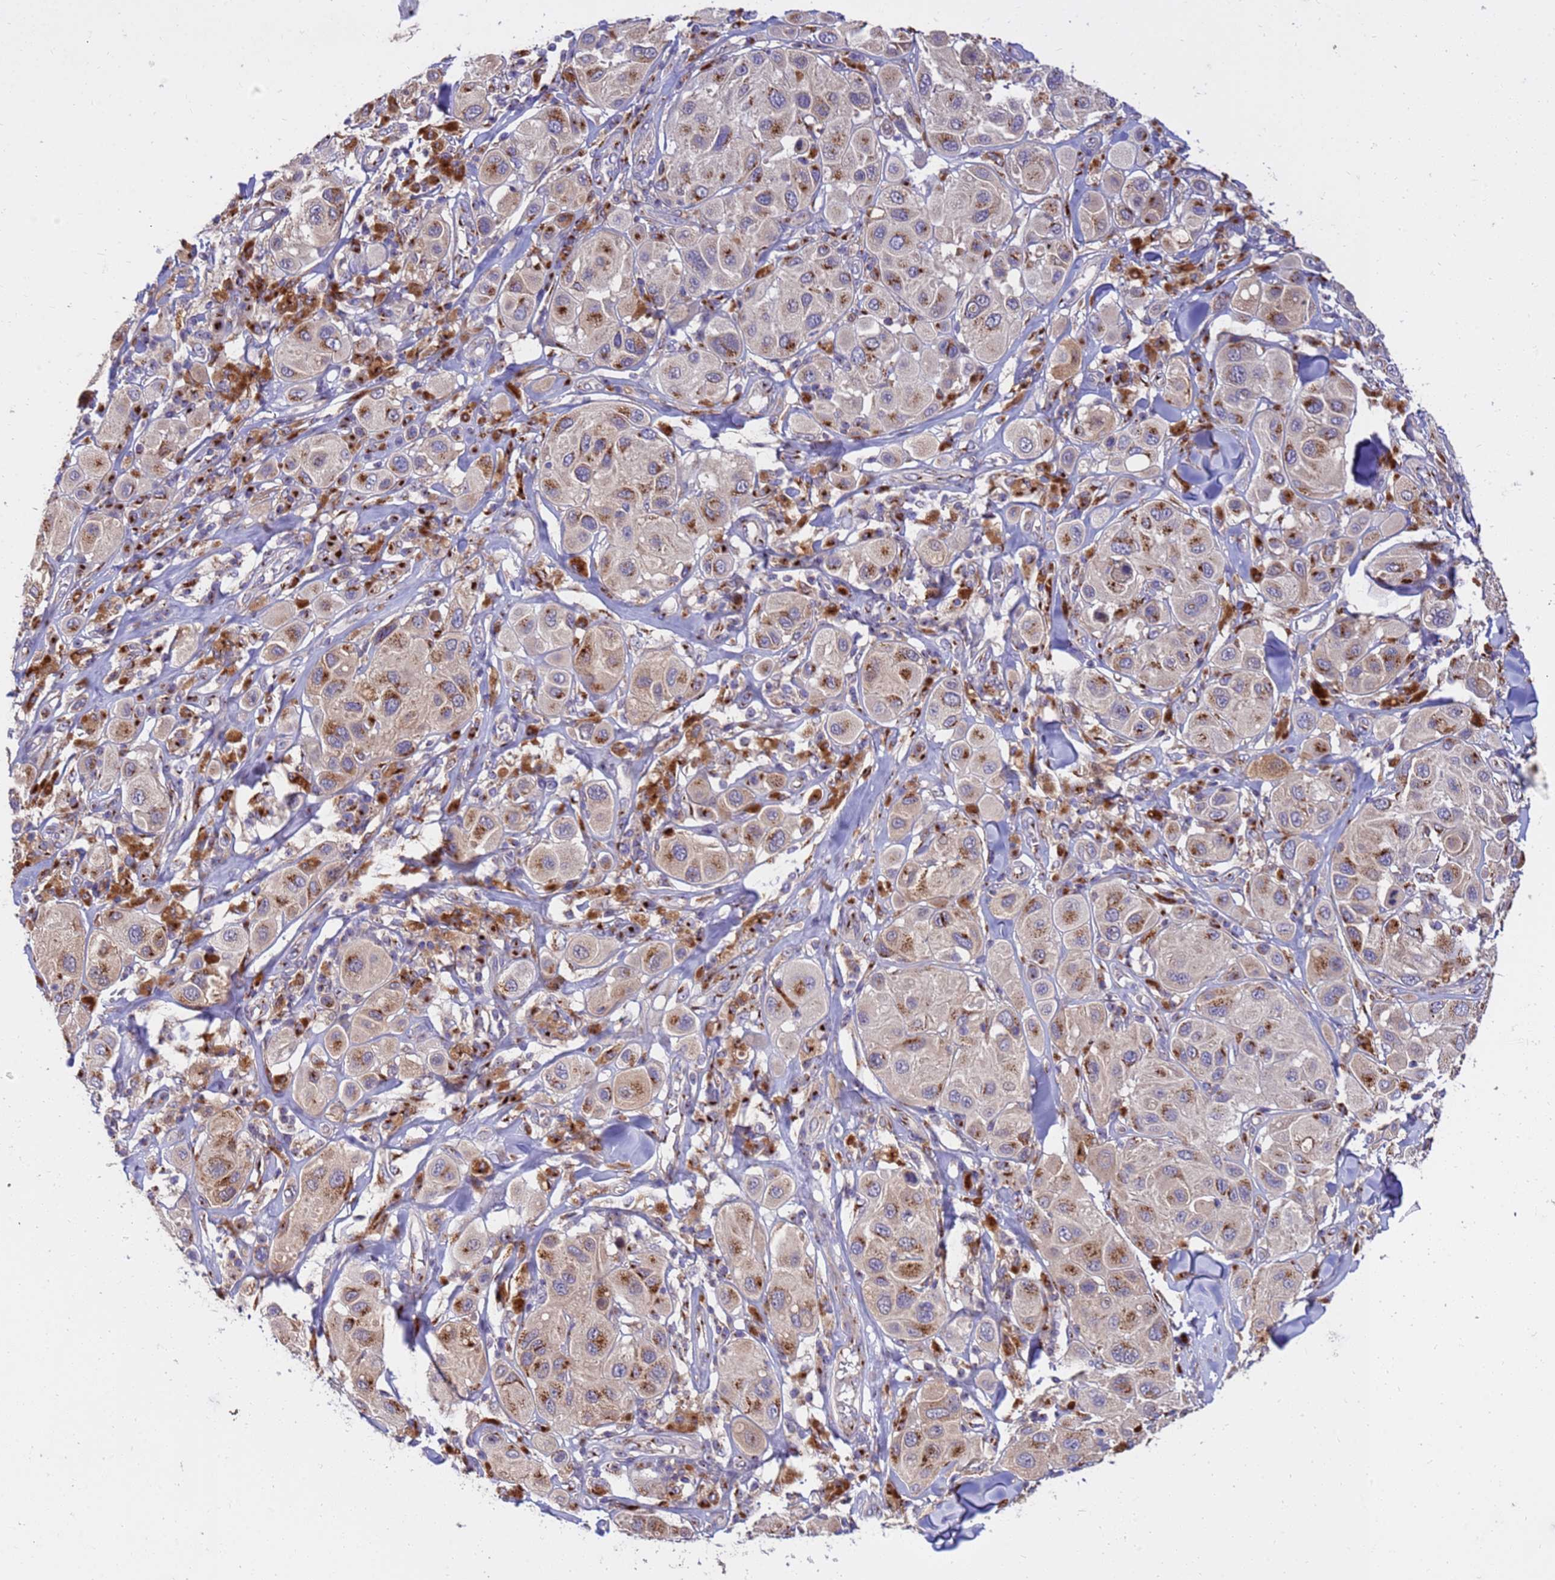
{"staining": {"intensity": "moderate", "quantity": ">75%", "location": "cytoplasmic/membranous"}, "tissue": "melanoma", "cell_type": "Tumor cells", "image_type": "cancer", "snomed": [{"axis": "morphology", "description": "Malignant melanoma, Metastatic site"}, {"axis": "topography", "description": "Skin"}], "caption": "There is medium levels of moderate cytoplasmic/membranous staining in tumor cells of melanoma, as demonstrated by immunohistochemical staining (brown color).", "gene": "HPS3", "patient": {"sex": "male", "age": 41}}